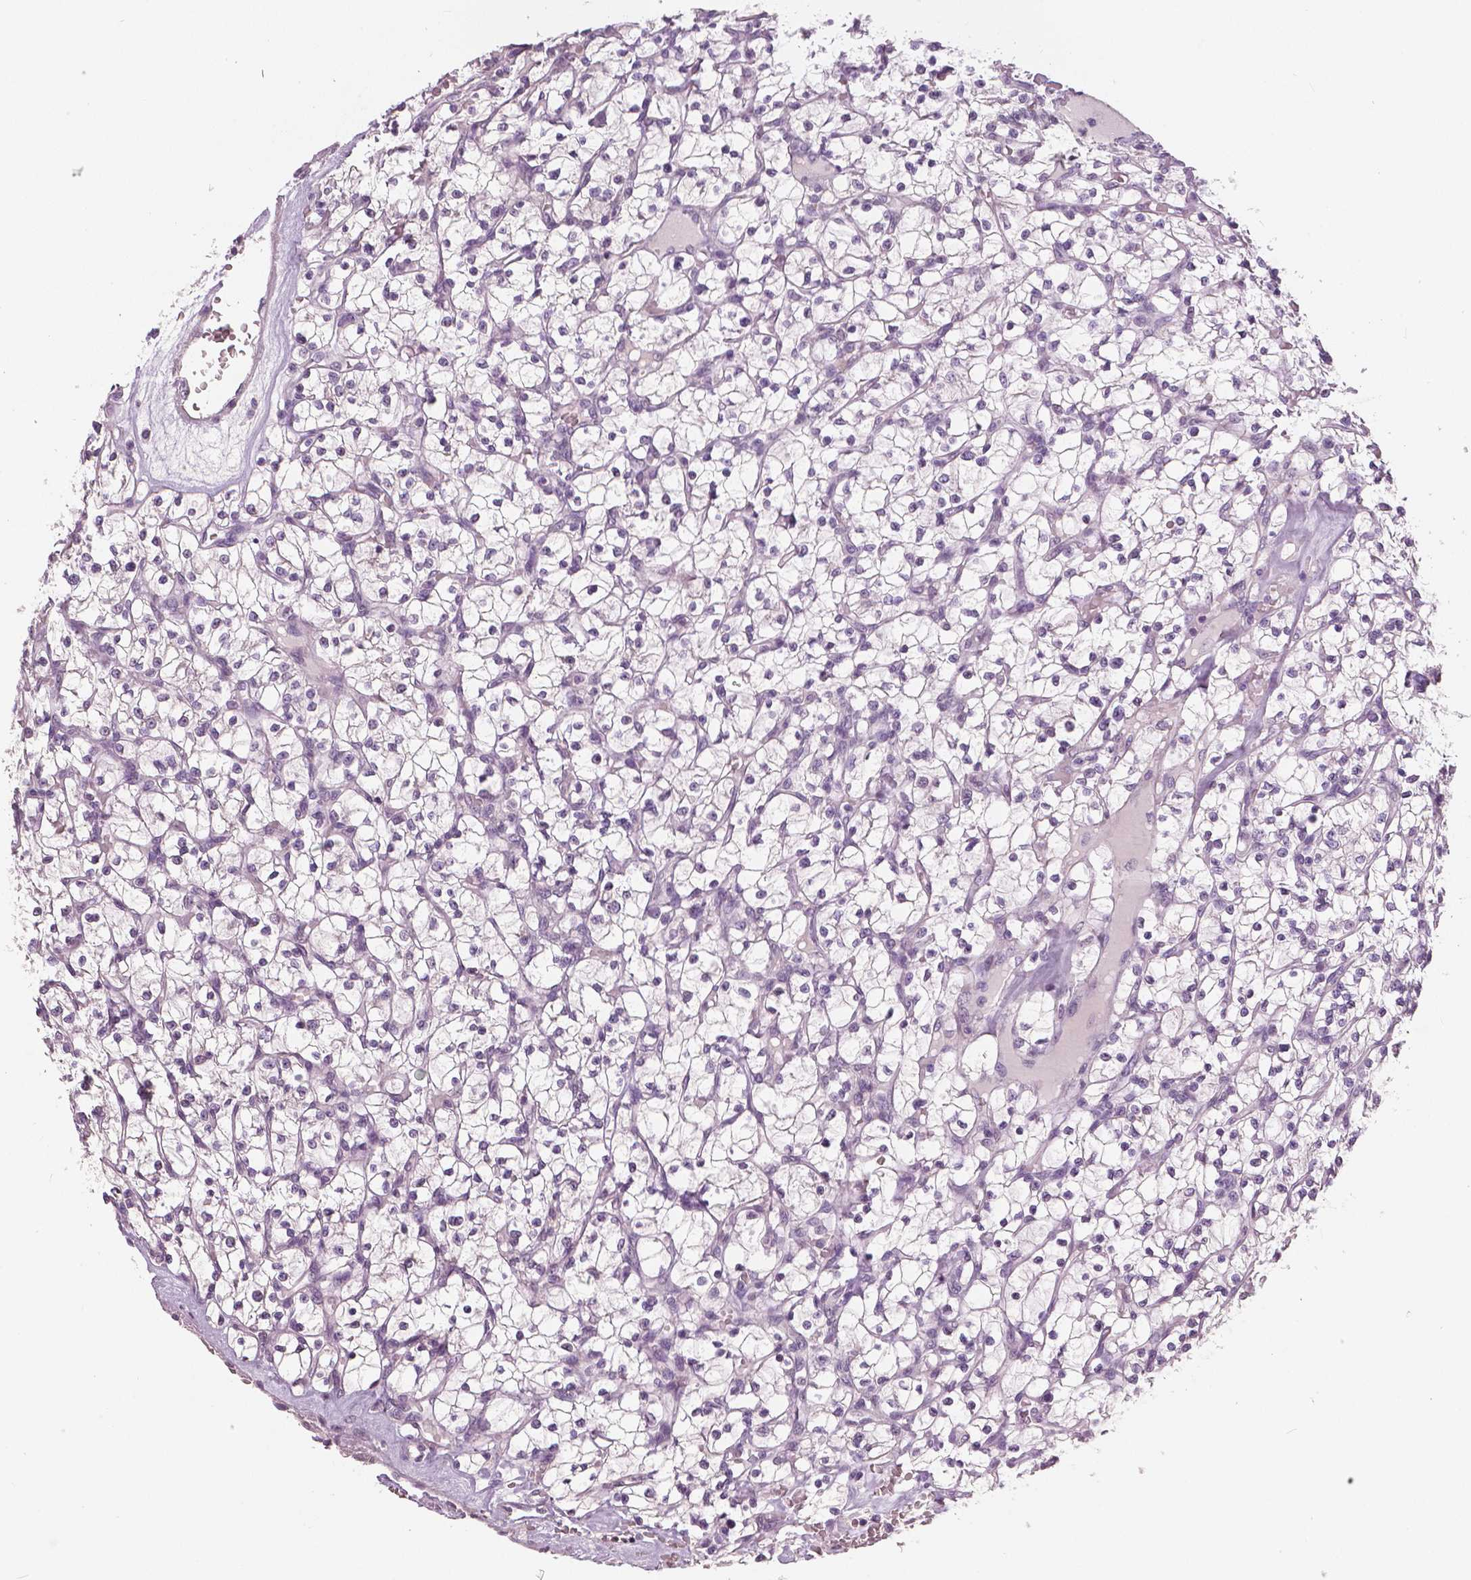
{"staining": {"intensity": "negative", "quantity": "none", "location": "none"}, "tissue": "renal cancer", "cell_type": "Tumor cells", "image_type": "cancer", "snomed": [{"axis": "morphology", "description": "Adenocarcinoma, NOS"}, {"axis": "topography", "description": "Kidney"}], "caption": "Tumor cells are negative for protein expression in human renal cancer.", "gene": "NECAB1", "patient": {"sex": "female", "age": 64}}